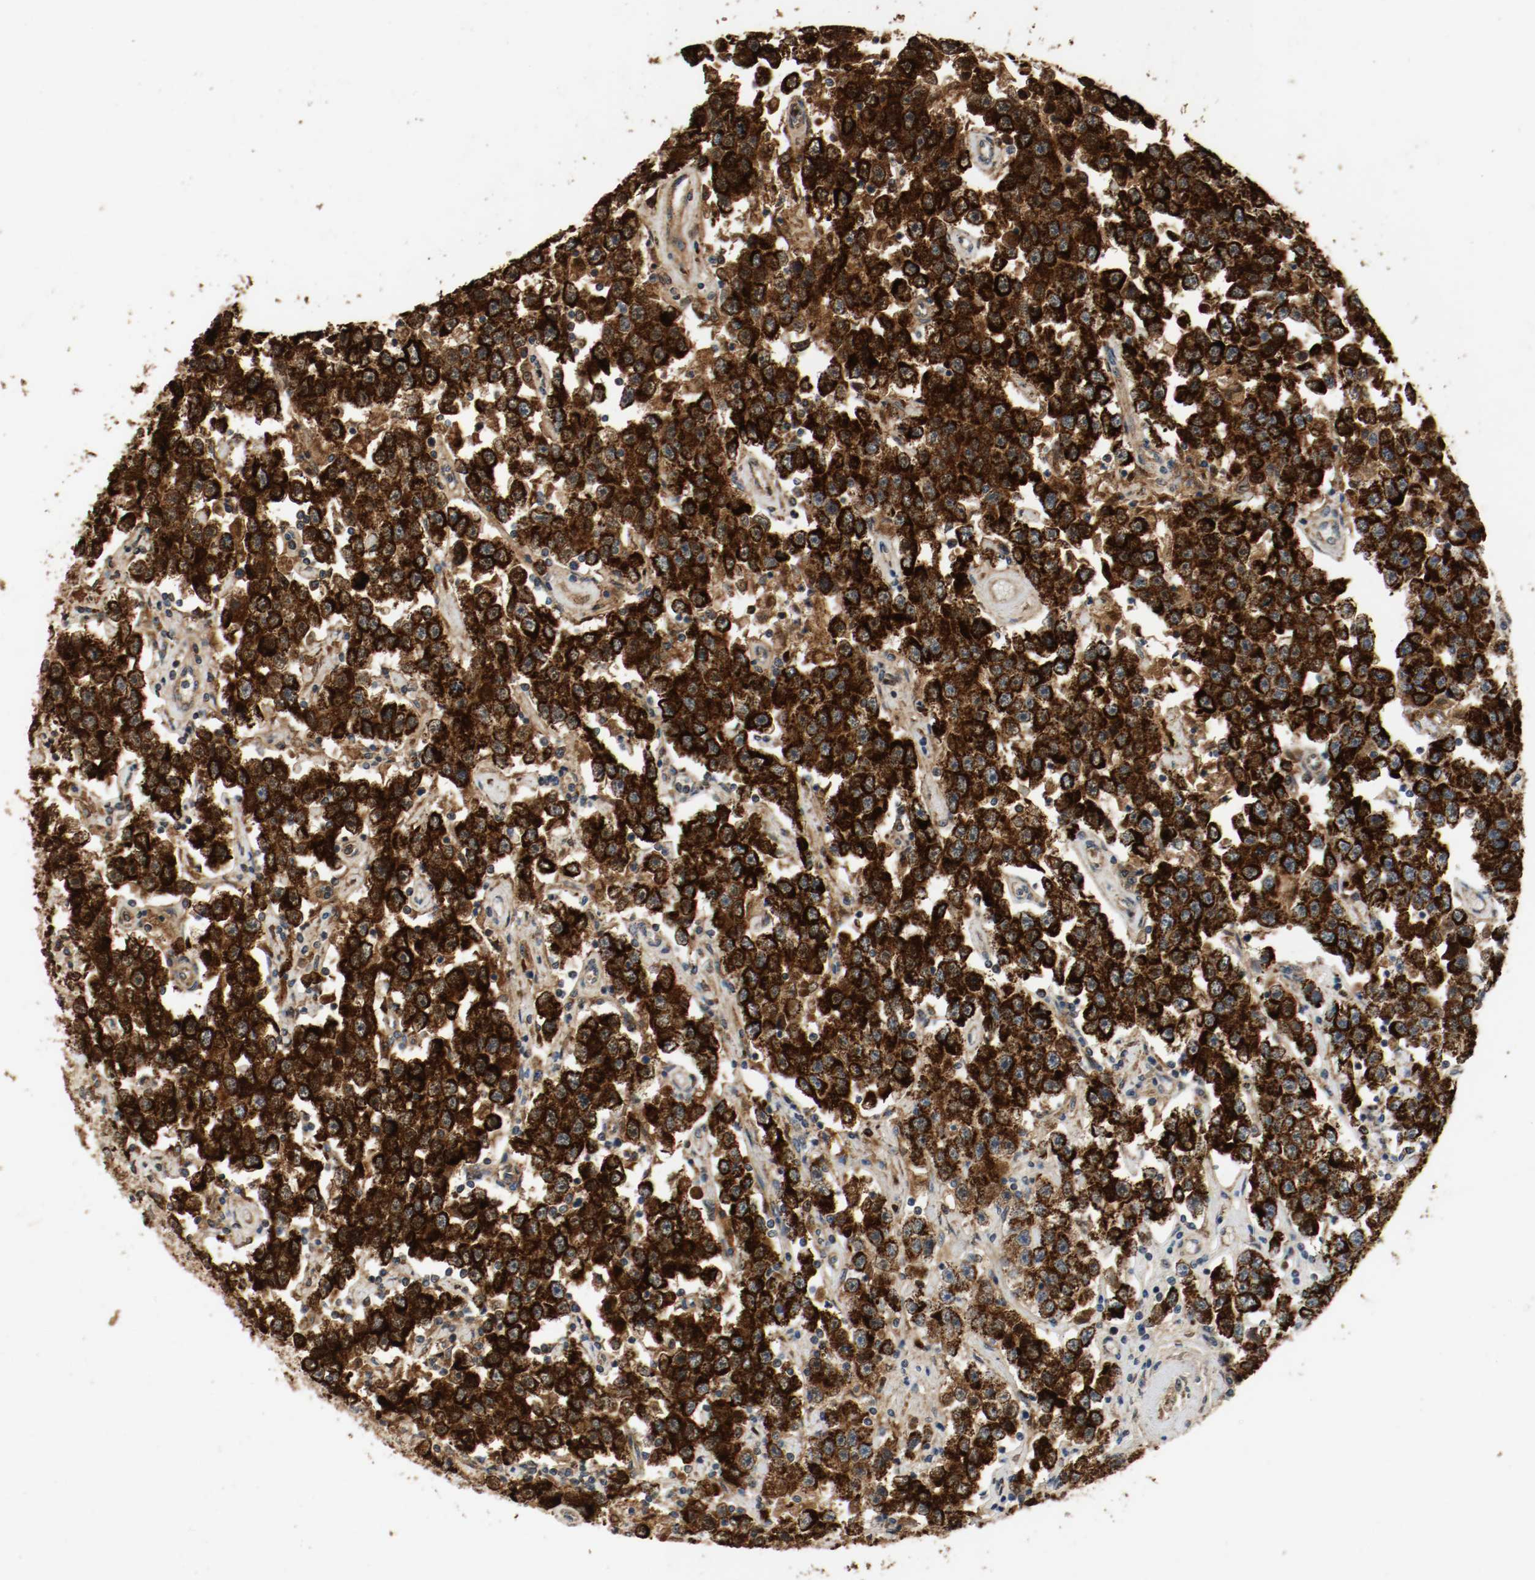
{"staining": {"intensity": "strong", "quantity": ">75%", "location": "cytoplasmic/membranous"}, "tissue": "testis cancer", "cell_type": "Tumor cells", "image_type": "cancer", "snomed": [{"axis": "morphology", "description": "Seminoma, NOS"}, {"axis": "topography", "description": "Testis"}], "caption": "The immunohistochemical stain highlights strong cytoplasmic/membranous staining in tumor cells of testis seminoma tissue. (Stains: DAB (3,3'-diaminobenzidine) in brown, nuclei in blue, Microscopy: brightfield microscopy at high magnification).", "gene": "ALDH4A1", "patient": {"sex": "male", "age": 52}}